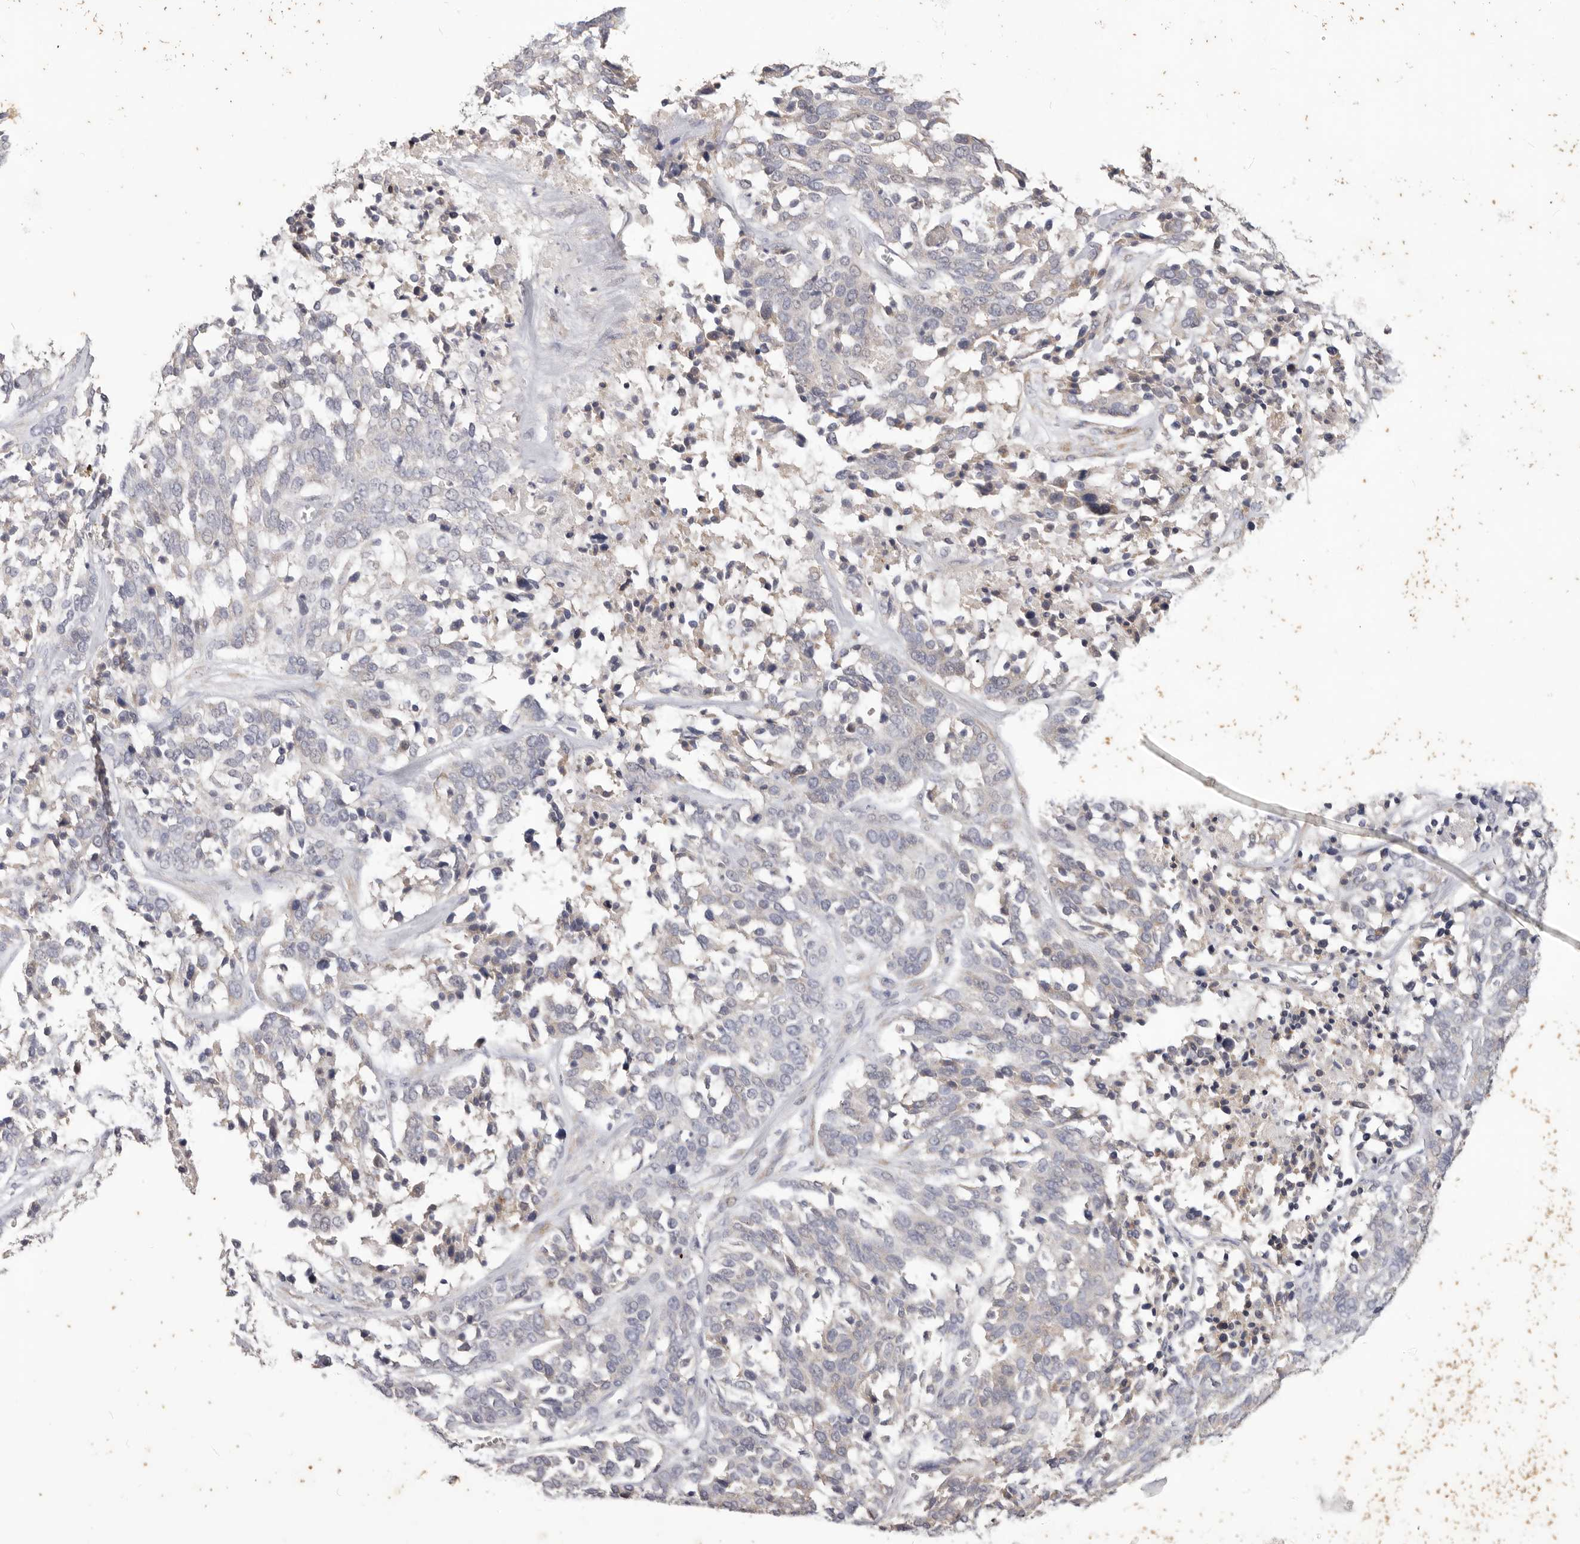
{"staining": {"intensity": "negative", "quantity": "none", "location": "none"}, "tissue": "ovarian cancer", "cell_type": "Tumor cells", "image_type": "cancer", "snomed": [{"axis": "morphology", "description": "Cystadenocarcinoma, serous, NOS"}, {"axis": "topography", "description": "Ovary"}], "caption": "Ovarian cancer was stained to show a protein in brown. There is no significant positivity in tumor cells.", "gene": "WDR77", "patient": {"sex": "female", "age": 44}}